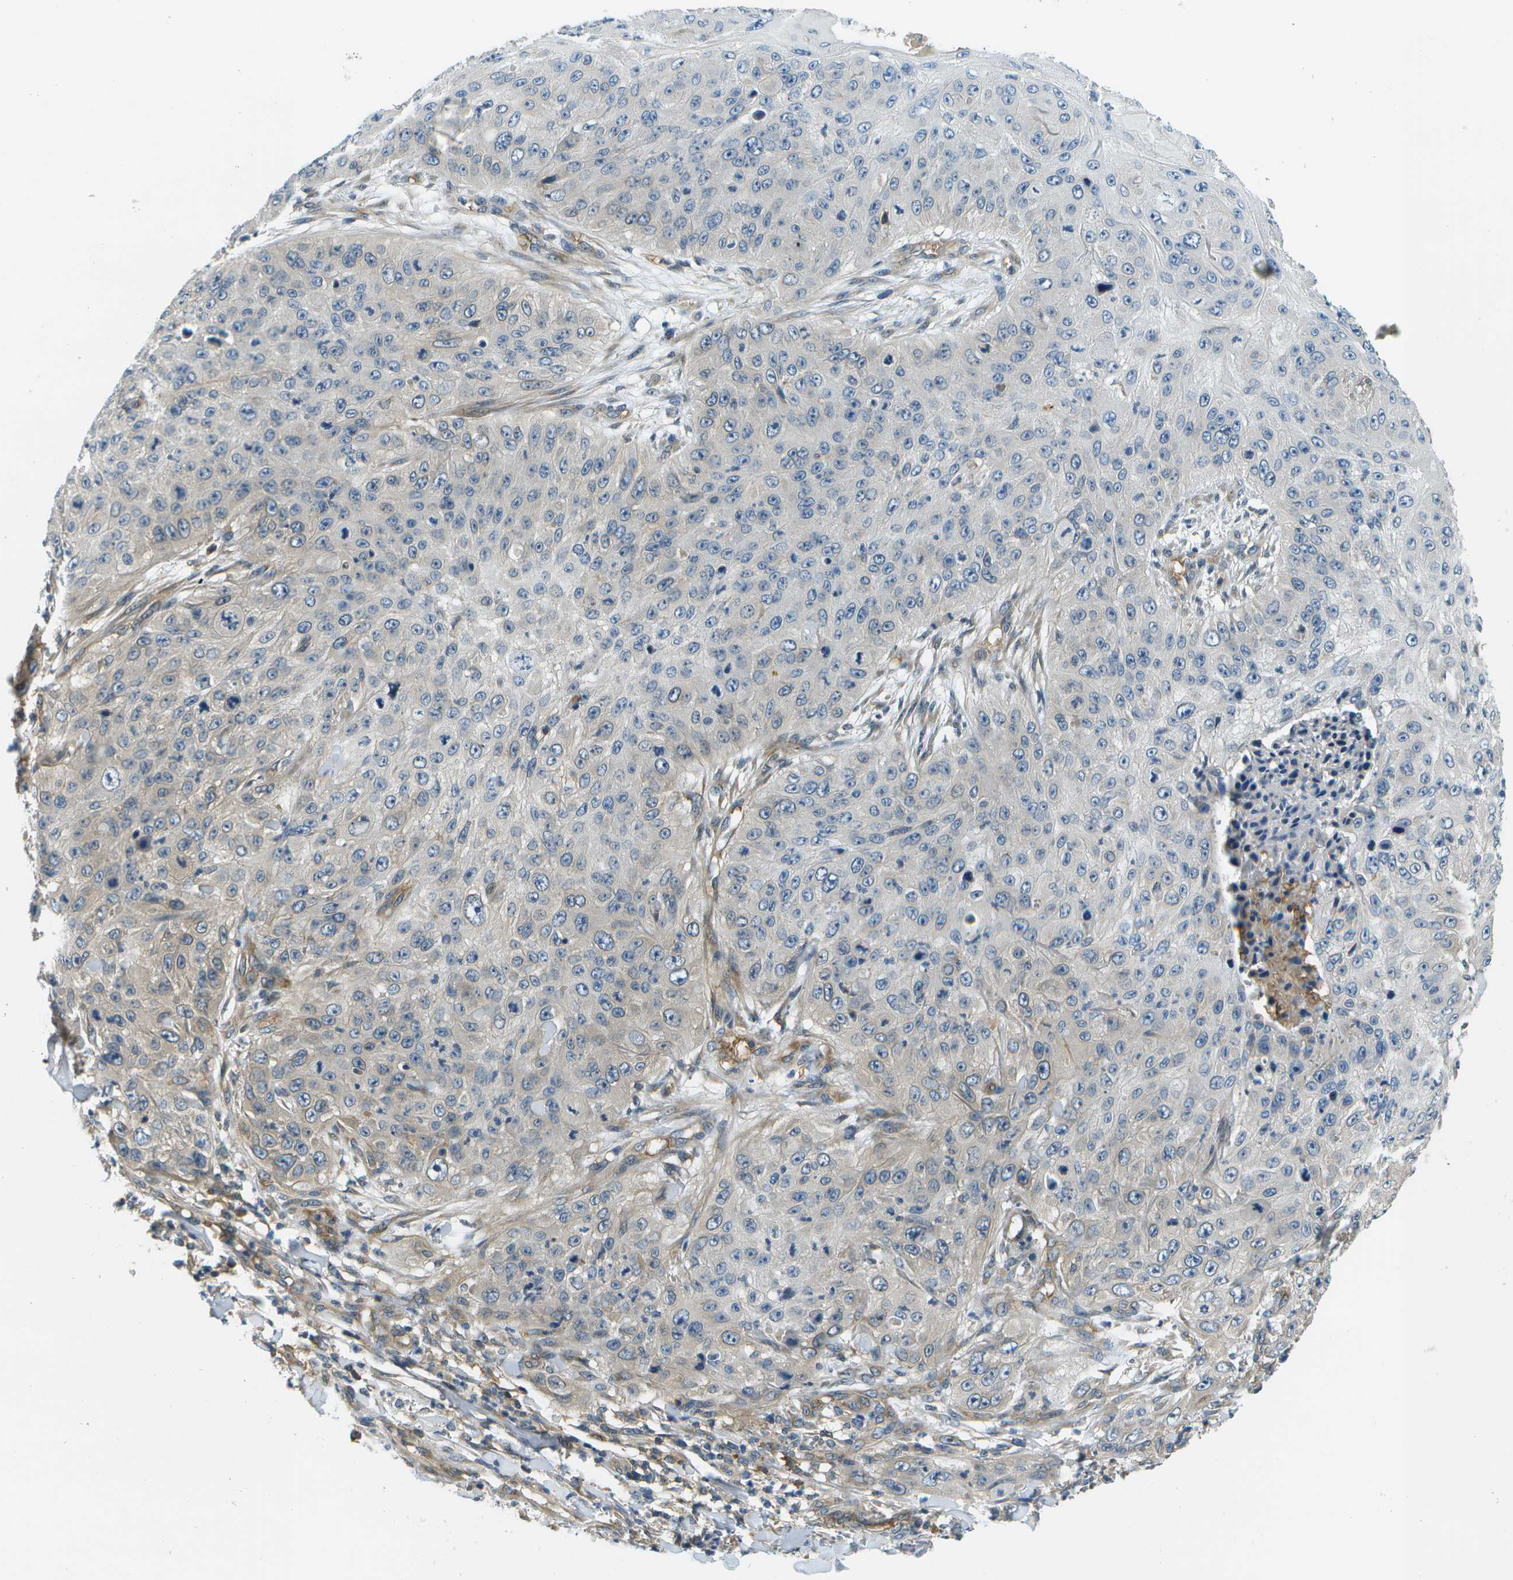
{"staining": {"intensity": "negative", "quantity": "none", "location": "none"}, "tissue": "skin cancer", "cell_type": "Tumor cells", "image_type": "cancer", "snomed": [{"axis": "morphology", "description": "Squamous cell carcinoma, NOS"}, {"axis": "topography", "description": "Skin"}], "caption": "Immunohistochemistry of human skin squamous cell carcinoma reveals no staining in tumor cells.", "gene": "CTIF", "patient": {"sex": "female", "age": 80}}